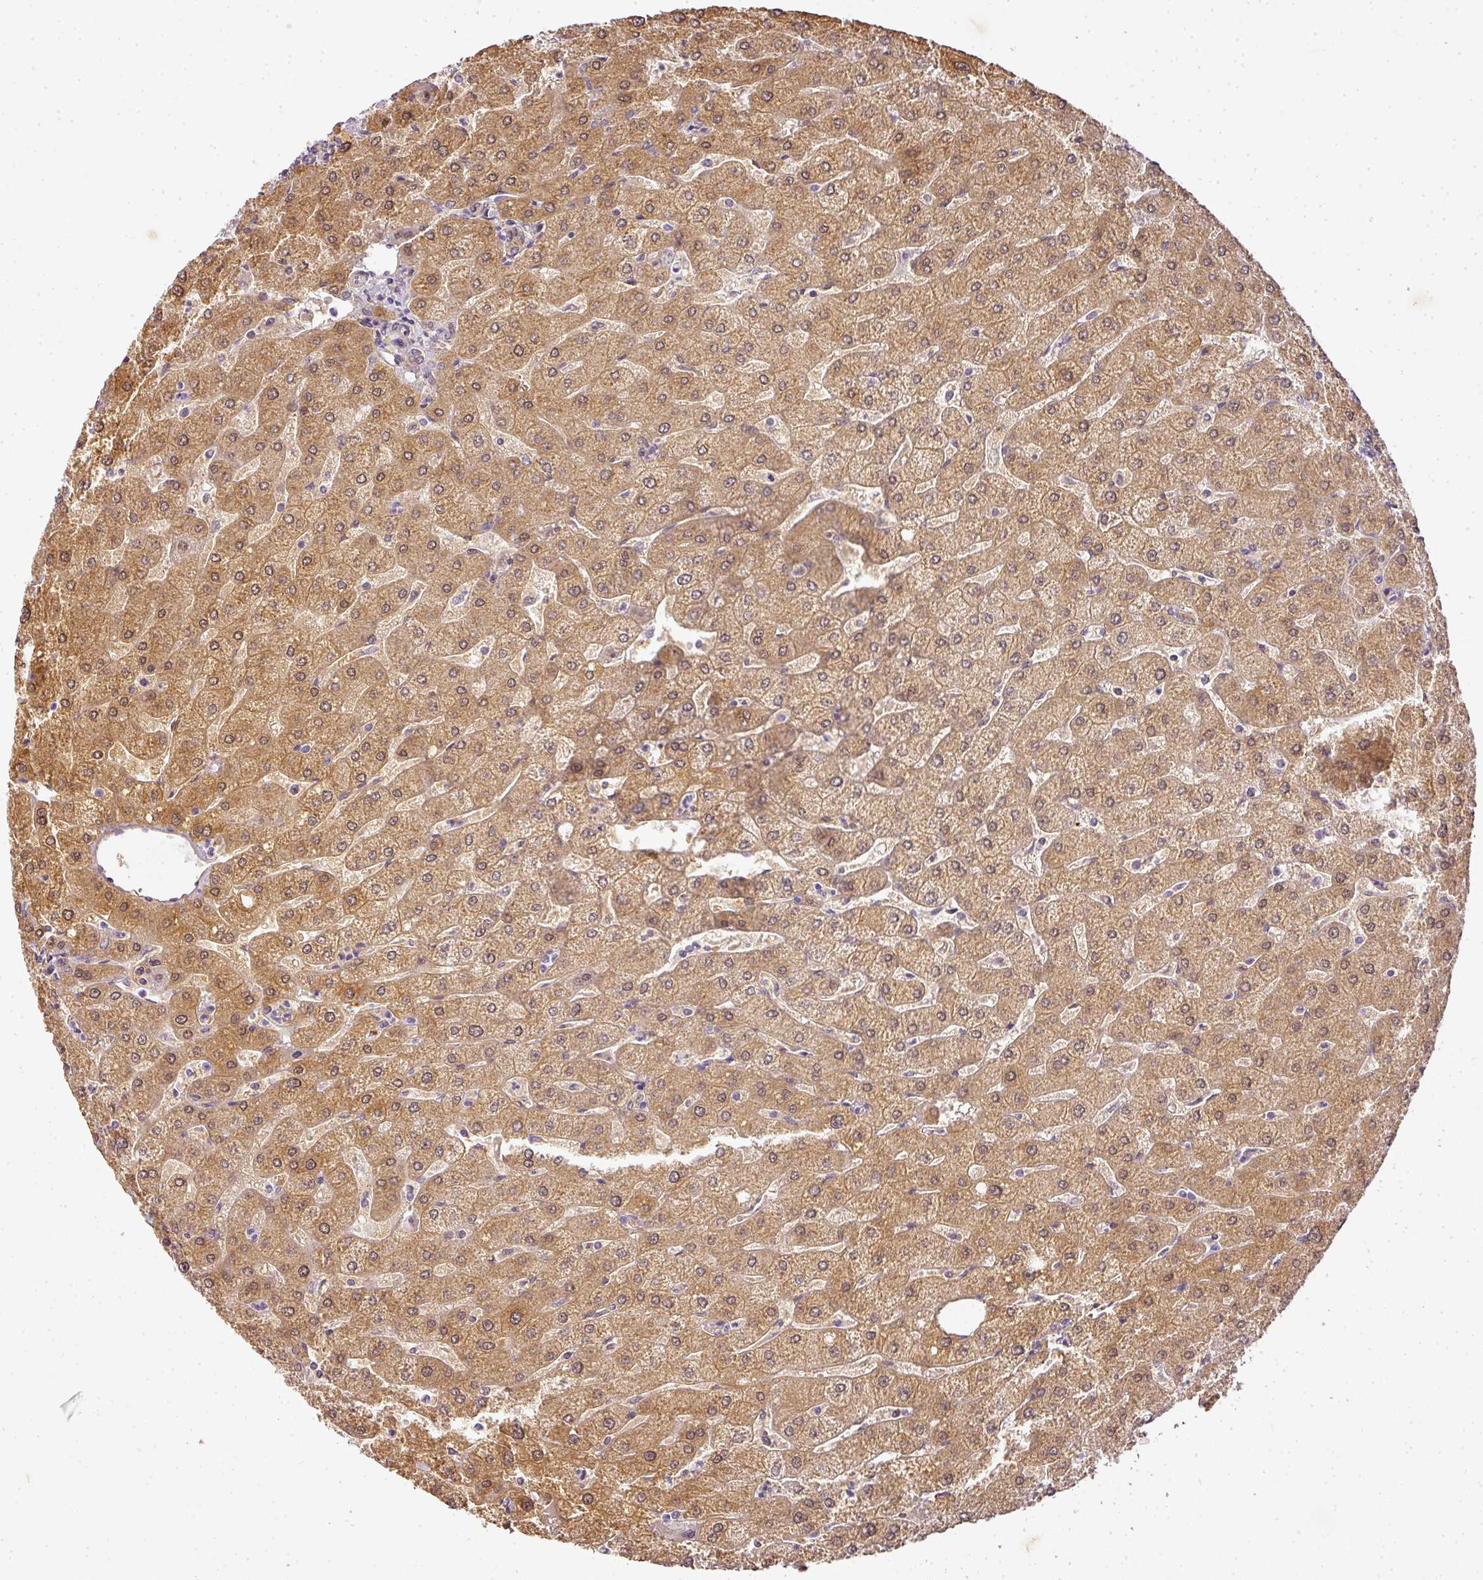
{"staining": {"intensity": "moderate", "quantity": "25%-75%", "location": "cytoplasmic/membranous"}, "tissue": "liver", "cell_type": "Cholangiocytes", "image_type": "normal", "snomed": [{"axis": "morphology", "description": "Normal tissue, NOS"}, {"axis": "topography", "description": "Liver"}], "caption": "IHC (DAB) staining of benign liver reveals moderate cytoplasmic/membranous protein positivity in about 25%-75% of cholangiocytes.", "gene": "ADH5", "patient": {"sex": "male", "age": 67}}